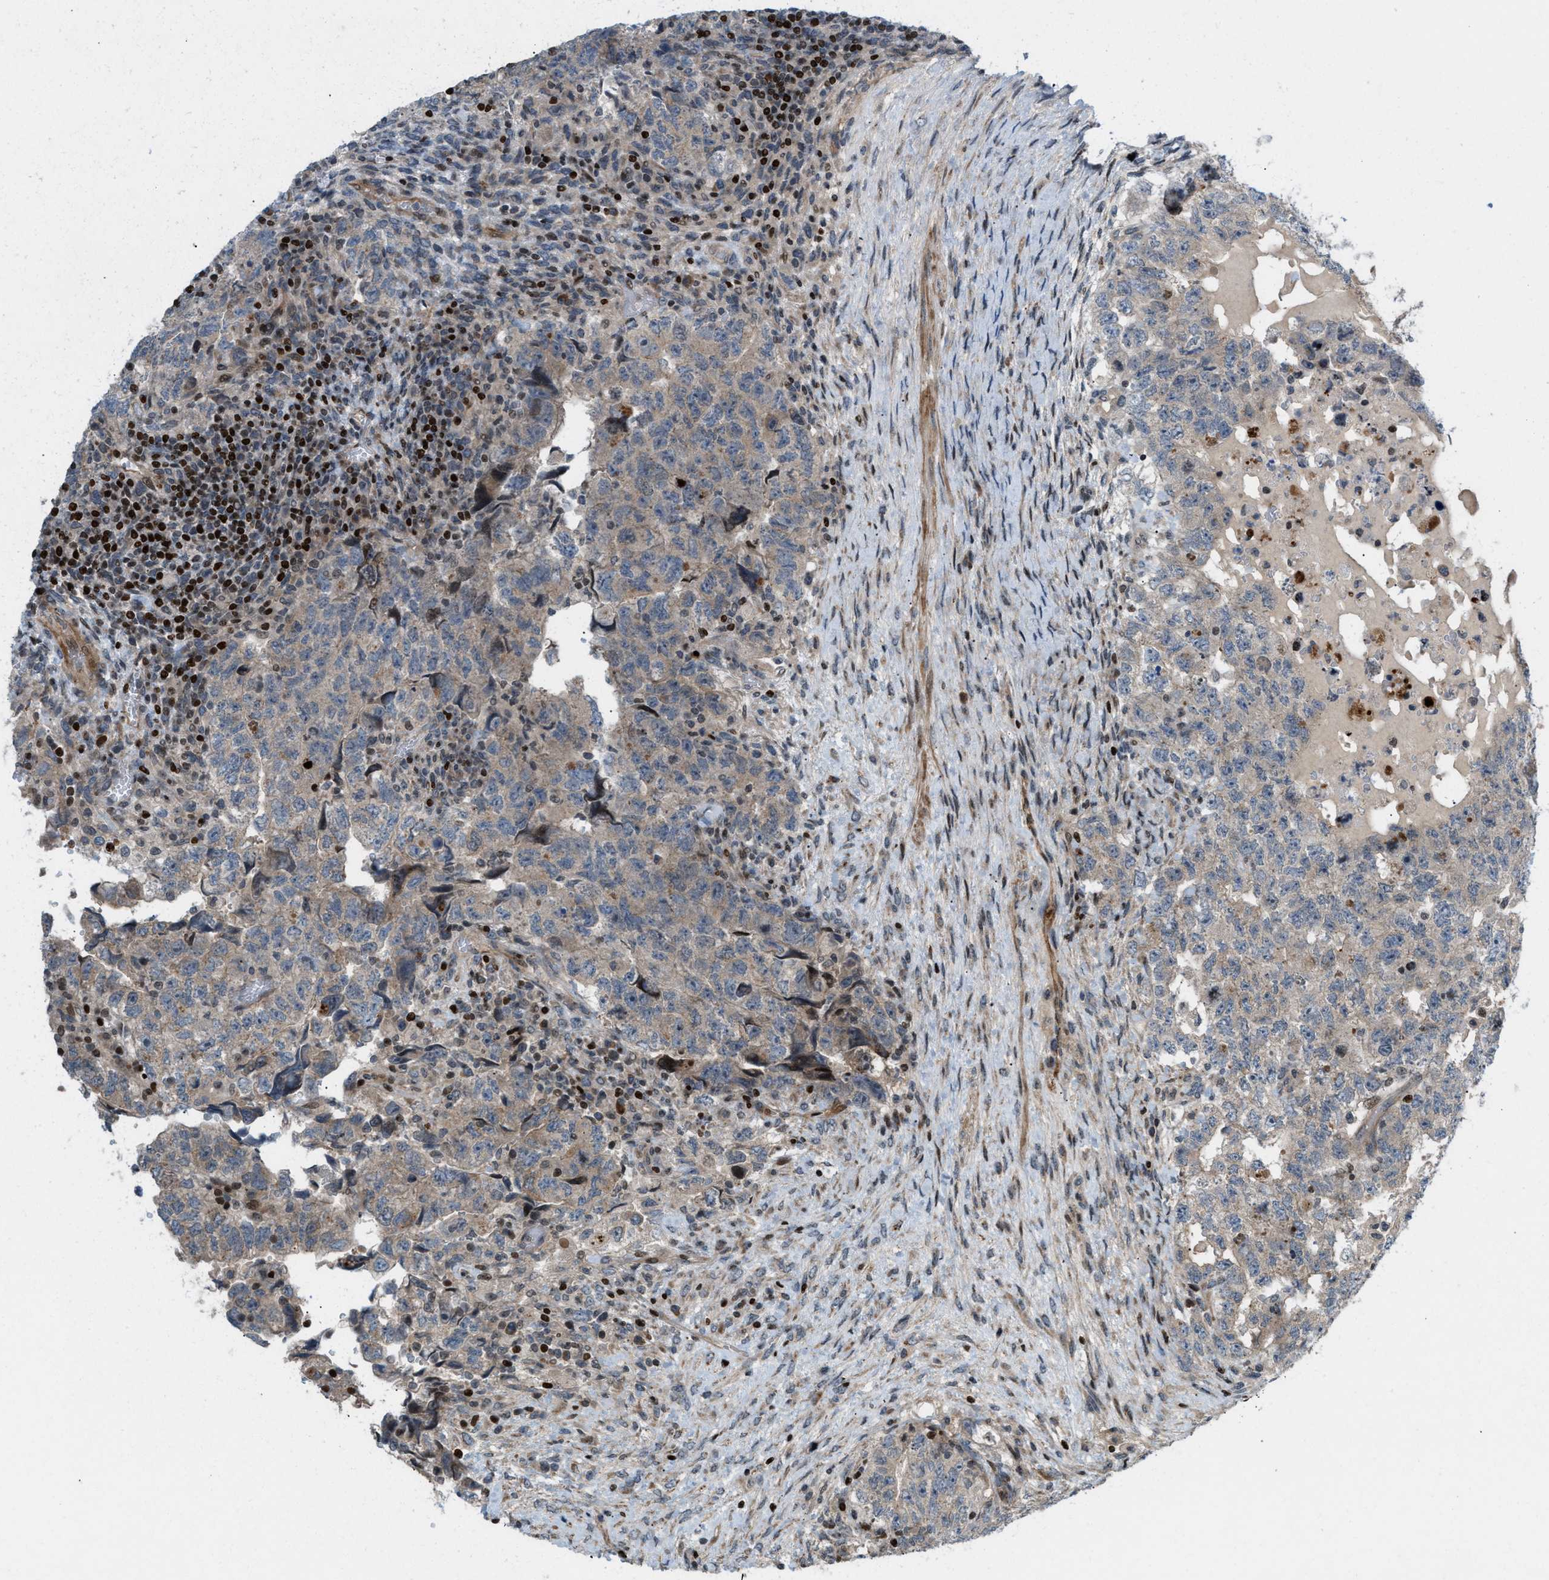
{"staining": {"intensity": "weak", "quantity": "<25%", "location": "cytoplasmic/membranous"}, "tissue": "testis cancer", "cell_type": "Tumor cells", "image_type": "cancer", "snomed": [{"axis": "morphology", "description": "Carcinoma, Embryonal, NOS"}, {"axis": "topography", "description": "Testis"}], "caption": "Immunohistochemistry (IHC) image of neoplastic tissue: testis cancer (embryonal carcinoma) stained with DAB displays no significant protein staining in tumor cells. The staining is performed using DAB brown chromogen with nuclei counter-stained in using hematoxylin.", "gene": "ZNF276", "patient": {"sex": "male", "age": 36}}